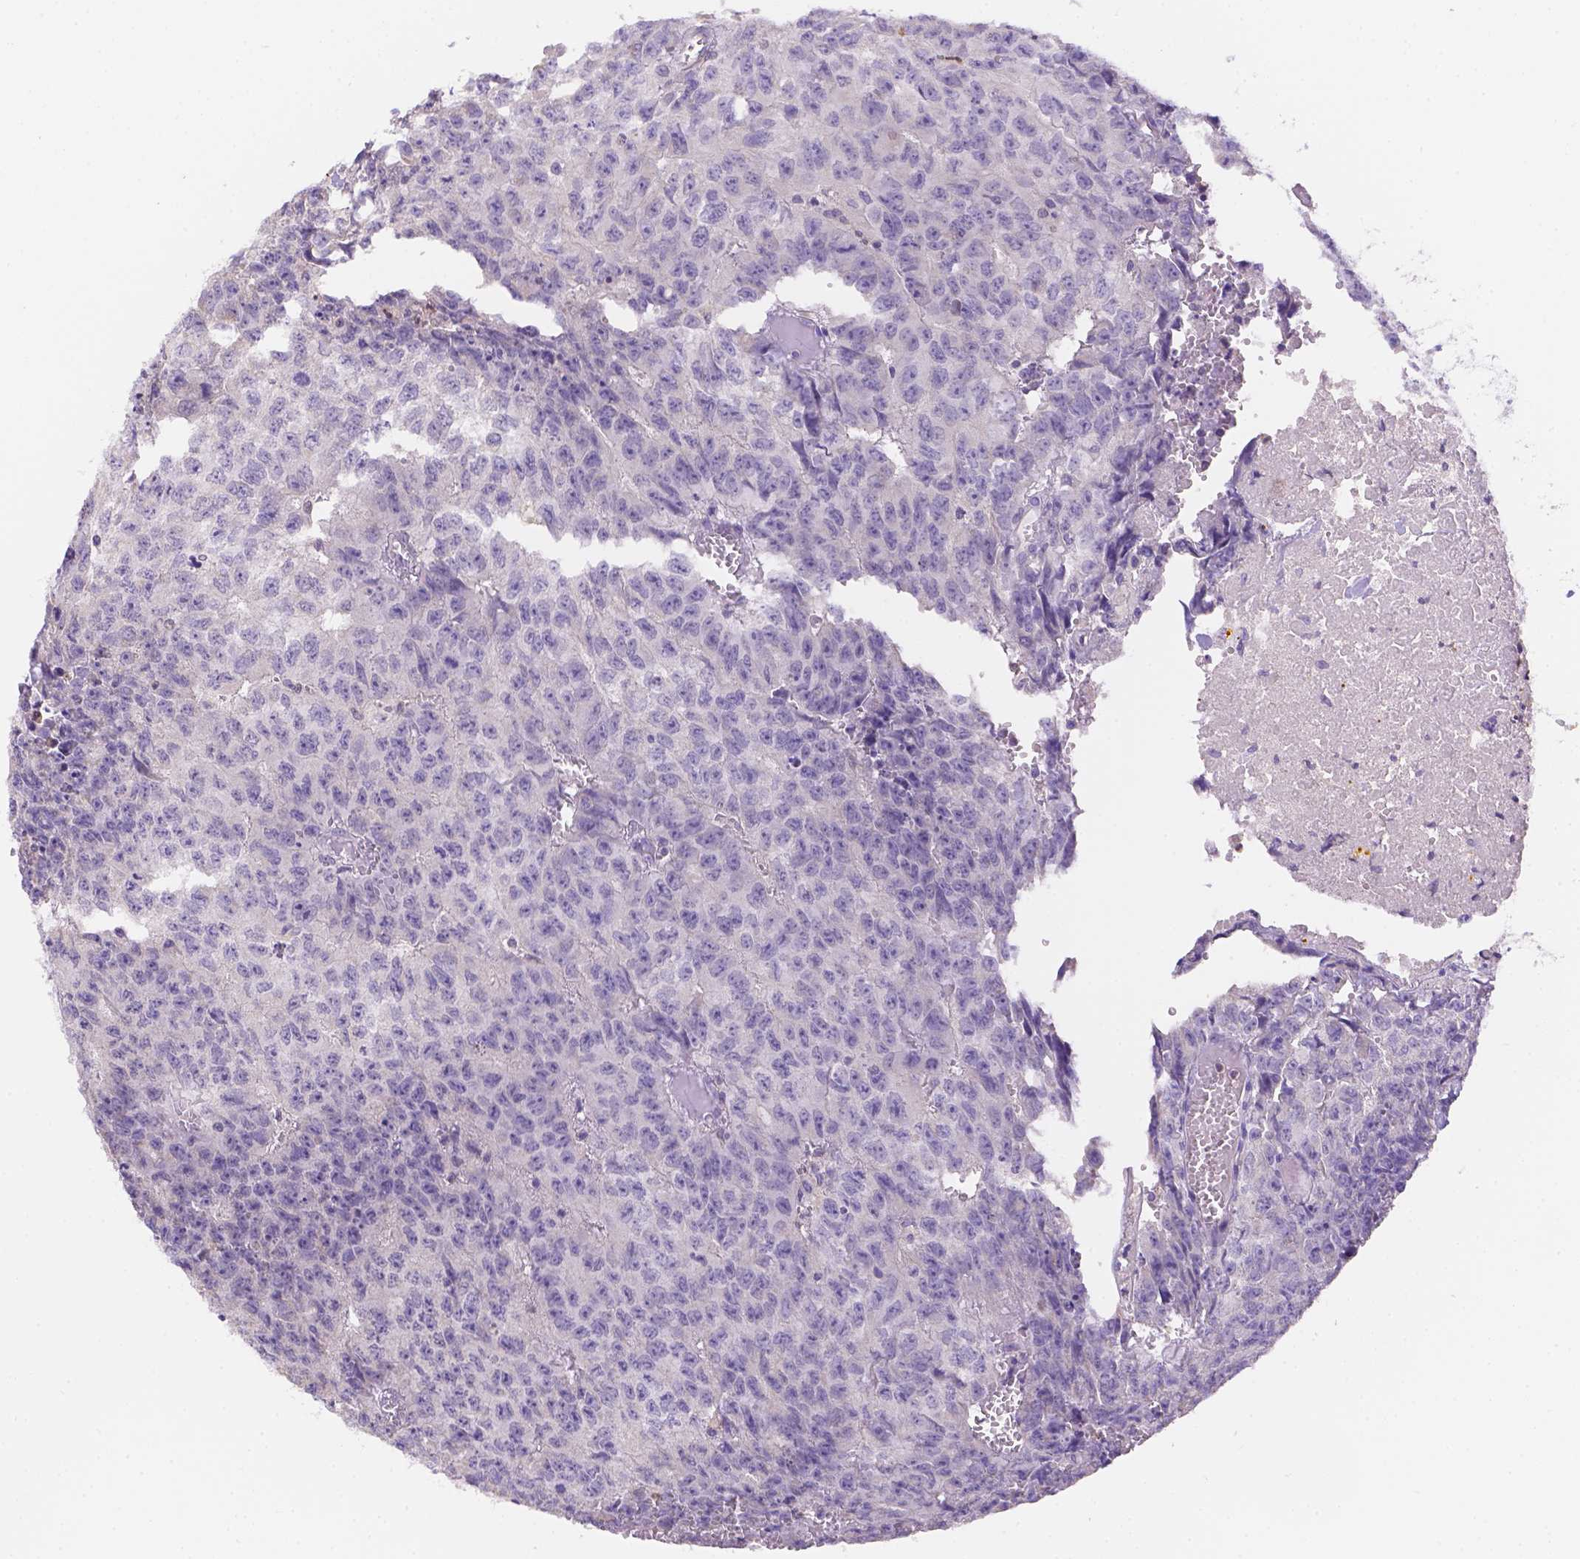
{"staining": {"intensity": "negative", "quantity": "none", "location": "none"}, "tissue": "testis cancer", "cell_type": "Tumor cells", "image_type": "cancer", "snomed": [{"axis": "morphology", "description": "Carcinoma, Embryonal, NOS"}, {"axis": "morphology", "description": "Teratoma, malignant, NOS"}, {"axis": "topography", "description": "Testis"}], "caption": "Tumor cells show no significant protein staining in testis embryonal carcinoma.", "gene": "NXPE2", "patient": {"sex": "male", "age": 24}}